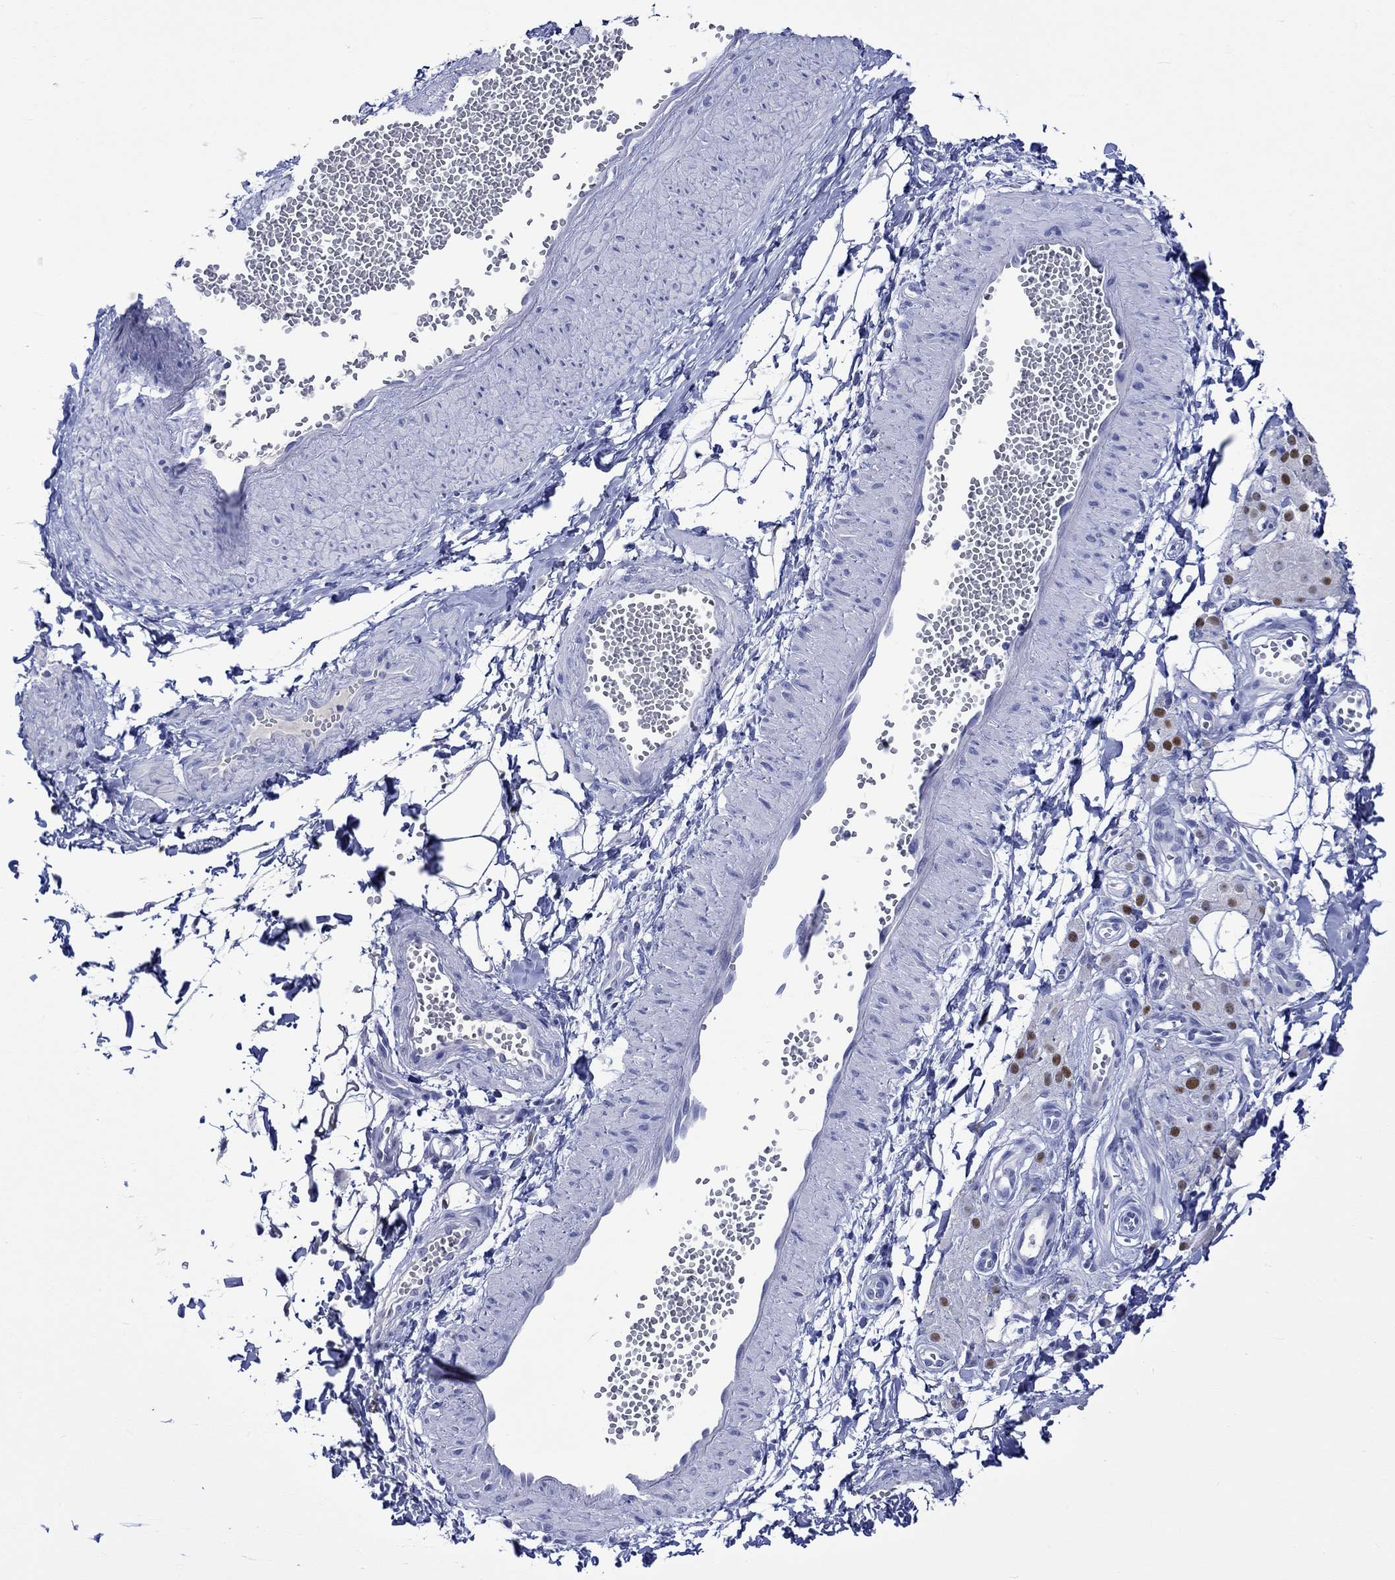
{"staining": {"intensity": "negative", "quantity": "none", "location": "none"}, "tissue": "adipose tissue", "cell_type": "Adipocytes", "image_type": "normal", "snomed": [{"axis": "morphology", "description": "Normal tissue, NOS"}, {"axis": "topography", "description": "Smooth muscle"}, {"axis": "topography", "description": "Peripheral nerve tissue"}], "caption": "Image shows no significant protein expression in adipocytes of unremarkable adipose tissue. Nuclei are stained in blue.", "gene": "KLHL35", "patient": {"sex": "male", "age": 22}}